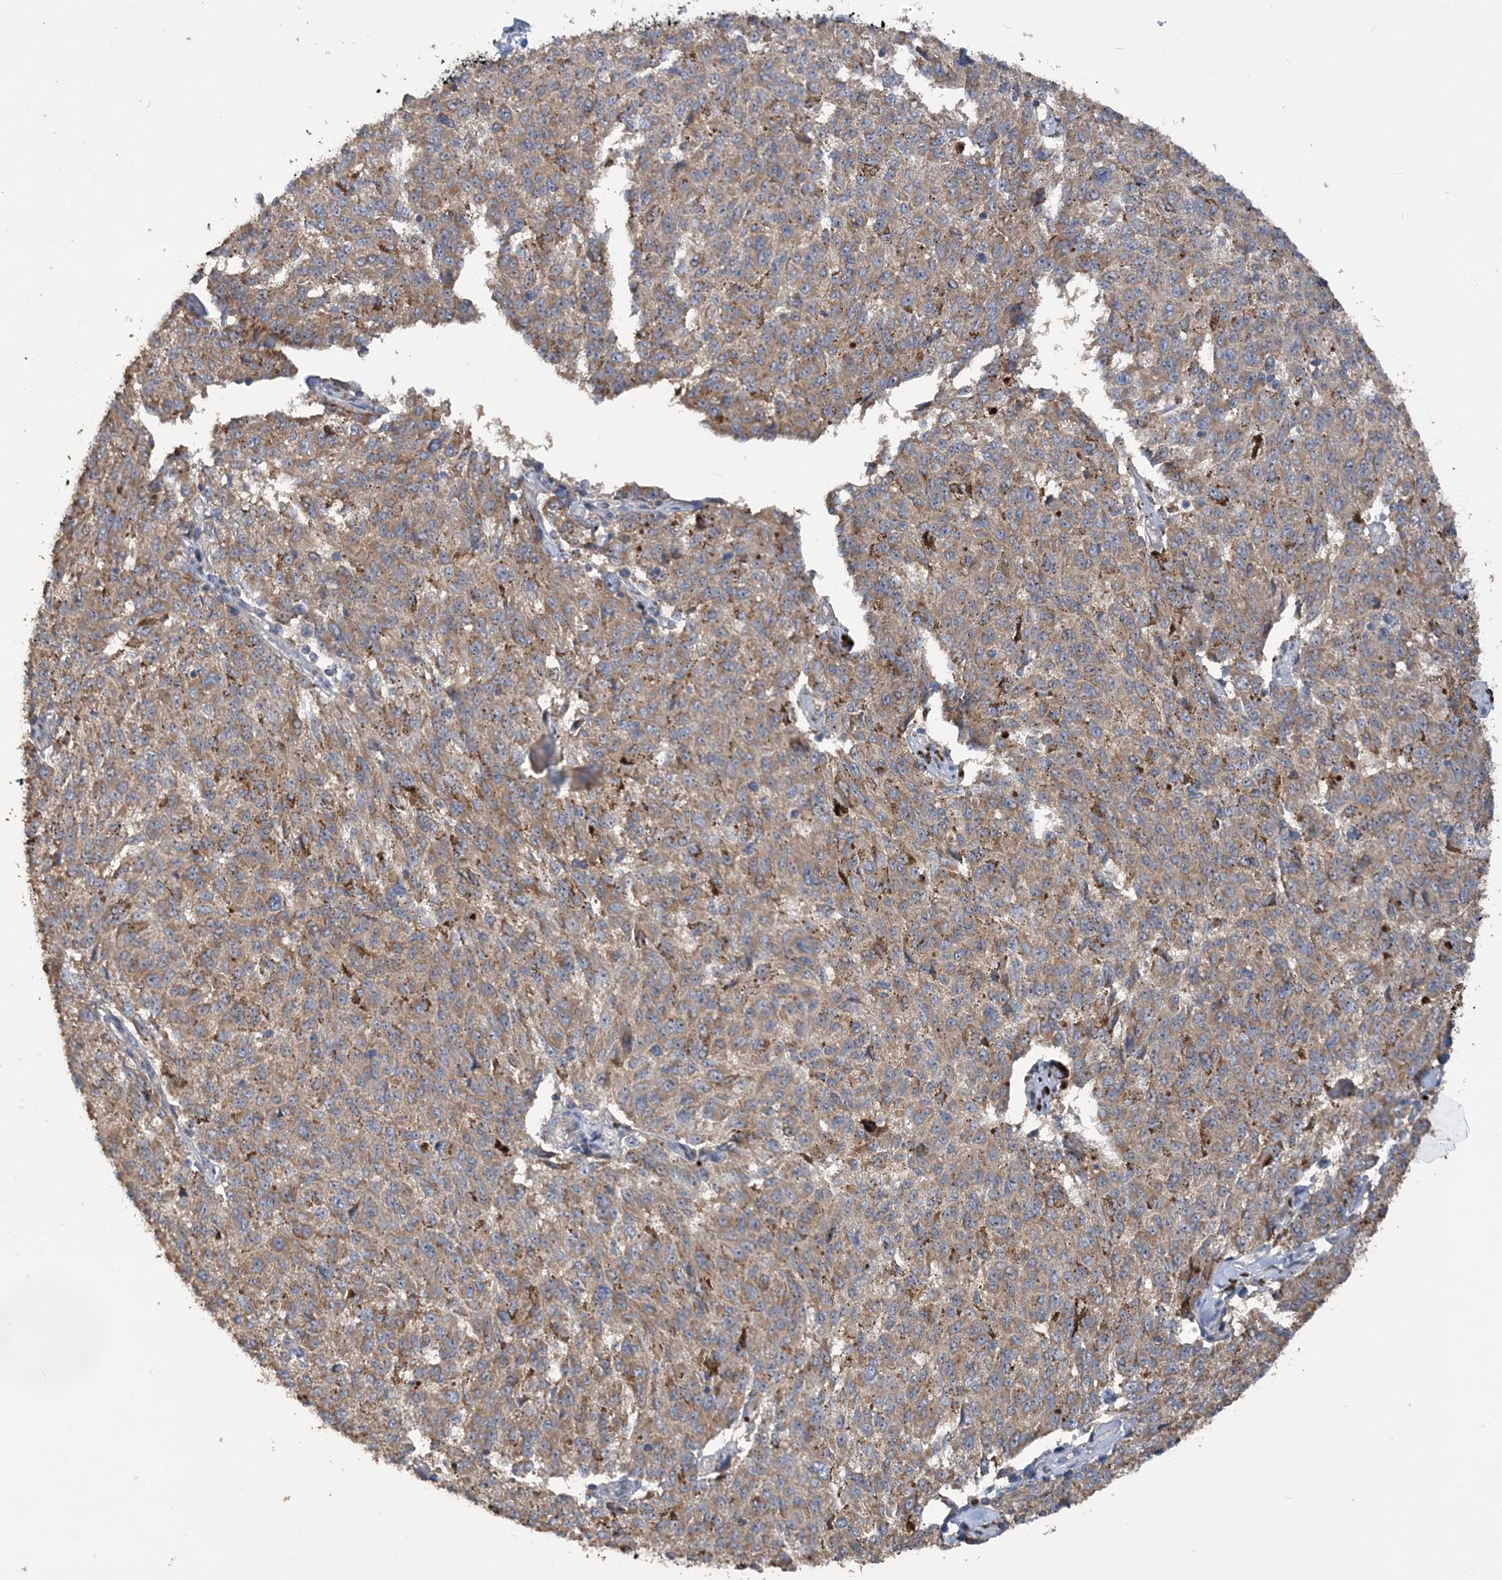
{"staining": {"intensity": "moderate", "quantity": ">75%", "location": "cytoplasmic/membranous"}, "tissue": "melanoma", "cell_type": "Tumor cells", "image_type": "cancer", "snomed": [{"axis": "morphology", "description": "Malignant melanoma, NOS"}, {"axis": "topography", "description": "Skin"}], "caption": "Tumor cells show moderate cytoplasmic/membranous expression in approximately >75% of cells in melanoma.", "gene": "GRINA", "patient": {"sex": "female", "age": 72}}